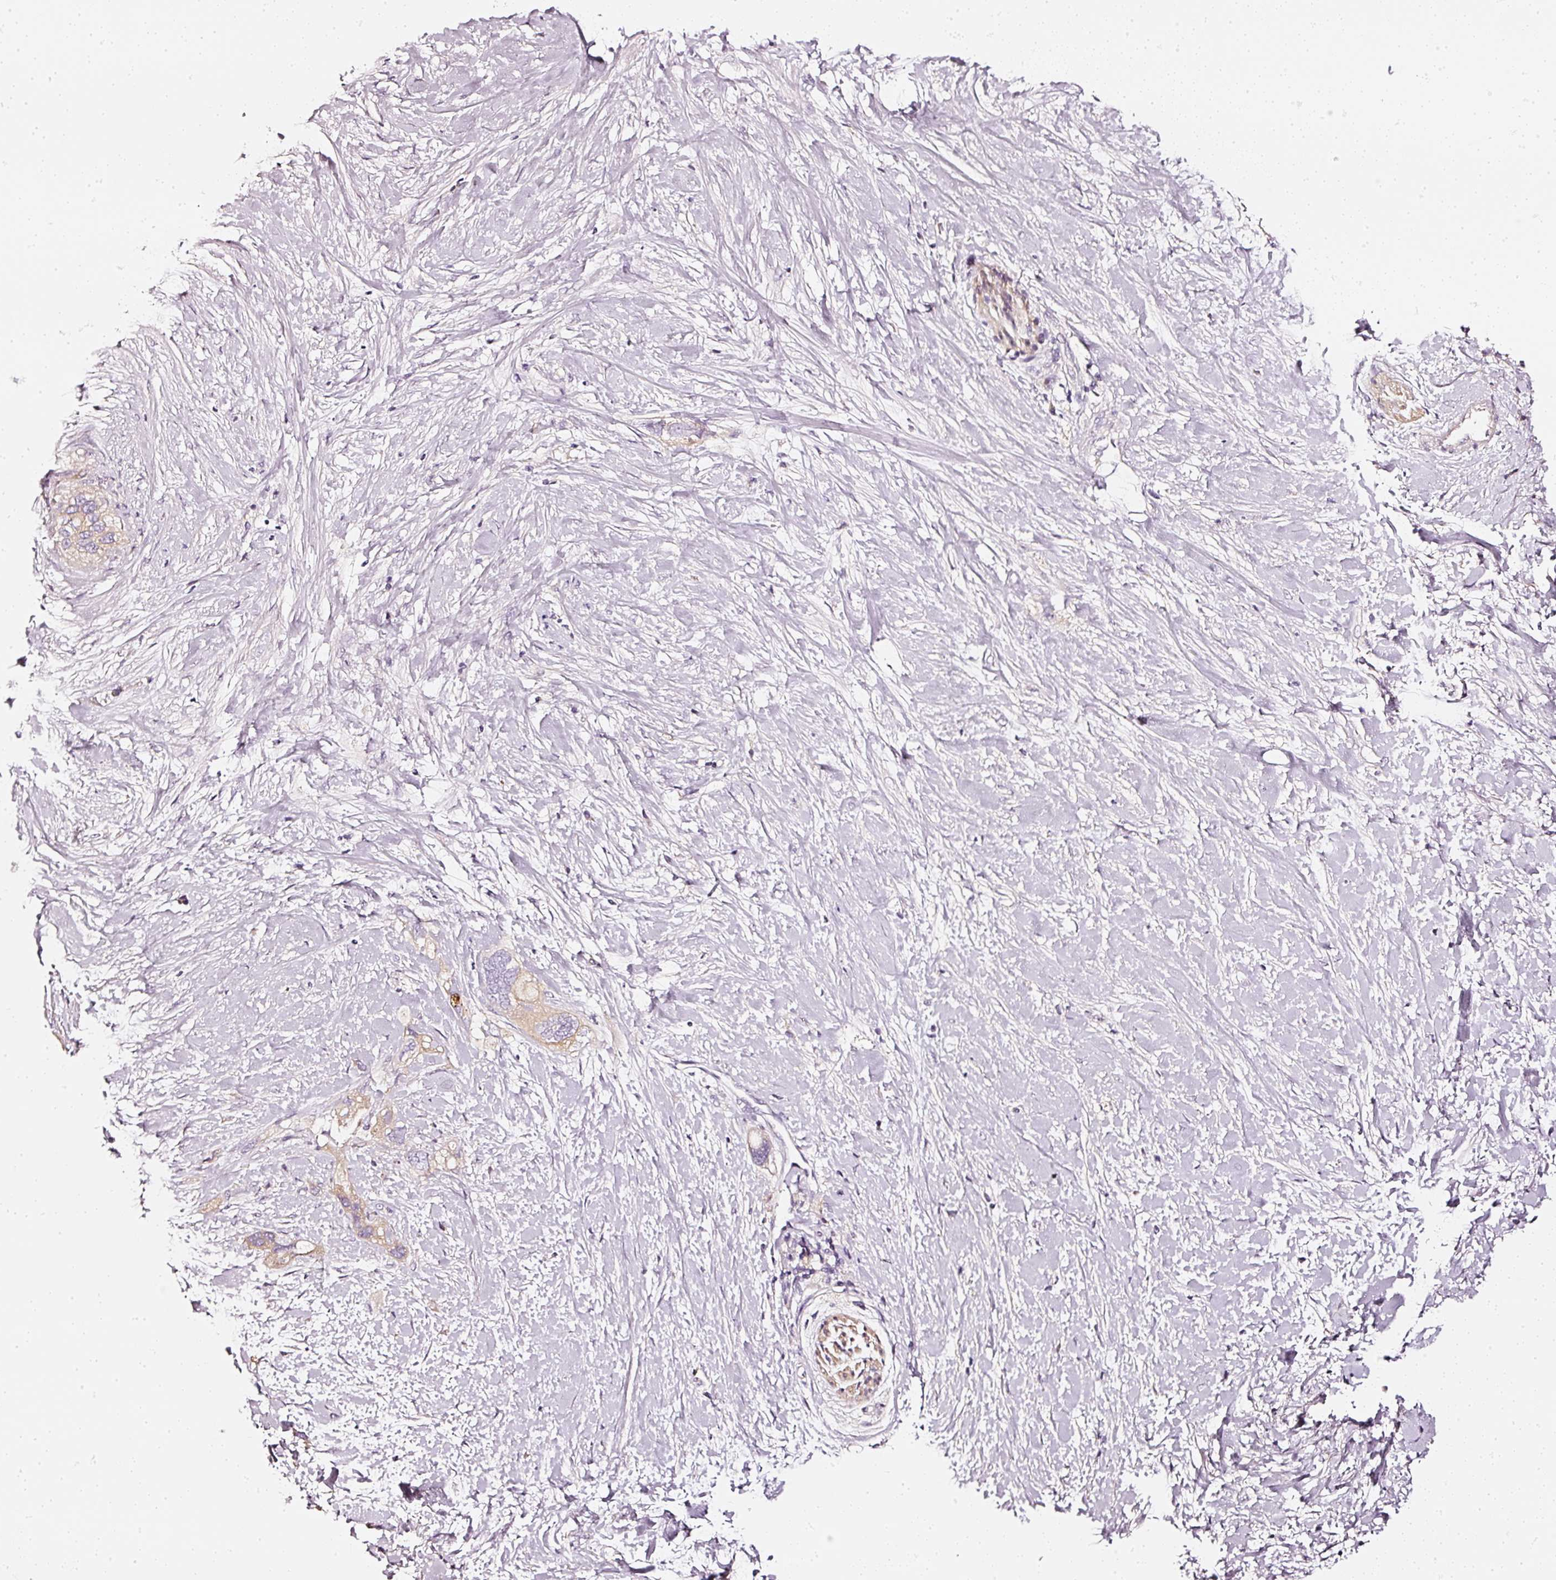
{"staining": {"intensity": "weak", "quantity": ">75%", "location": "cytoplasmic/membranous"}, "tissue": "pancreatic cancer", "cell_type": "Tumor cells", "image_type": "cancer", "snomed": [{"axis": "morphology", "description": "Adenocarcinoma, NOS"}, {"axis": "topography", "description": "Pancreas"}], "caption": "This is an image of immunohistochemistry staining of pancreatic cancer, which shows weak staining in the cytoplasmic/membranous of tumor cells.", "gene": "CNP", "patient": {"sex": "female", "age": 56}}